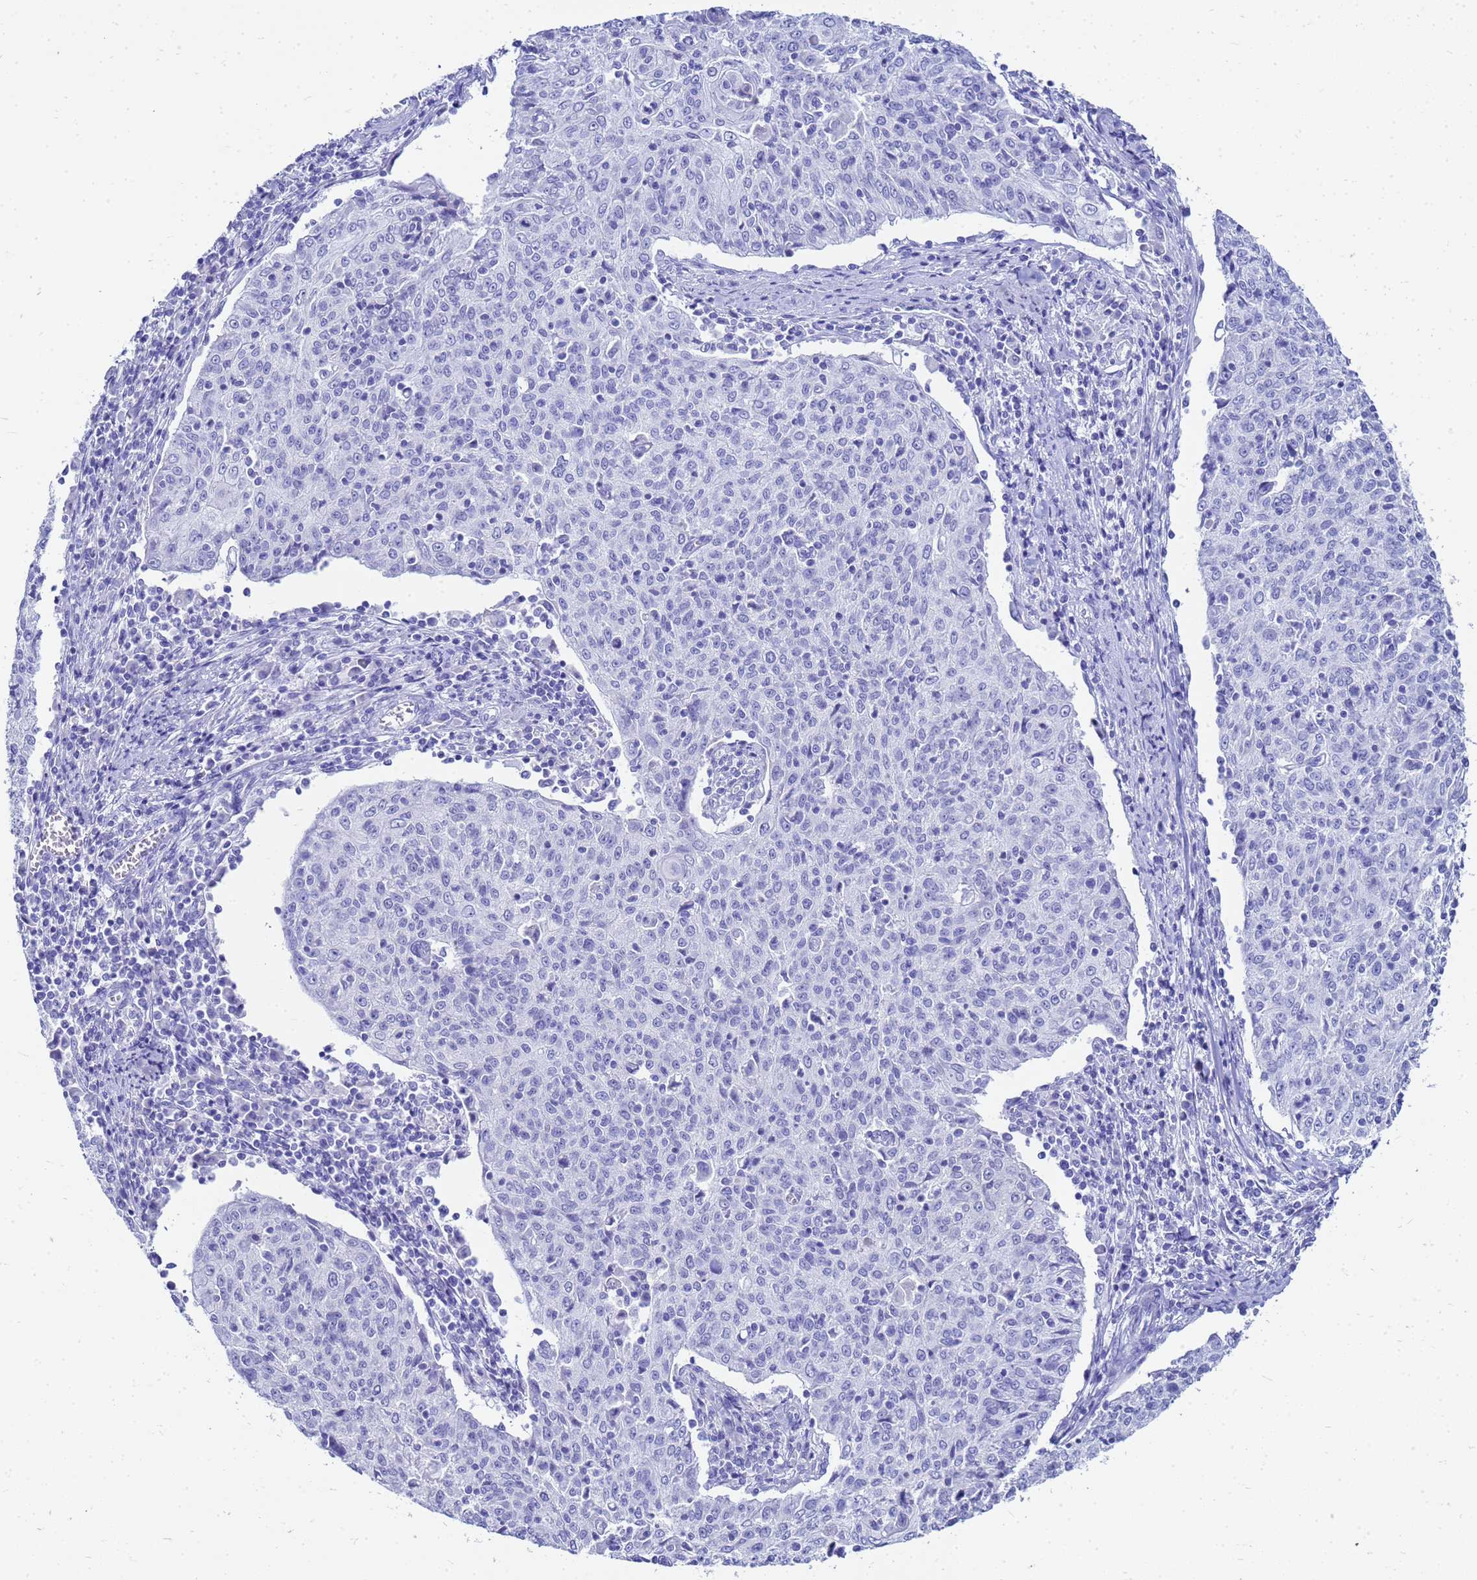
{"staining": {"intensity": "negative", "quantity": "none", "location": "none"}, "tissue": "cervical cancer", "cell_type": "Tumor cells", "image_type": "cancer", "snomed": [{"axis": "morphology", "description": "Squamous cell carcinoma, NOS"}, {"axis": "topography", "description": "Cervix"}], "caption": "Histopathology image shows no protein staining in tumor cells of cervical cancer (squamous cell carcinoma) tissue.", "gene": "CKB", "patient": {"sex": "female", "age": 48}}